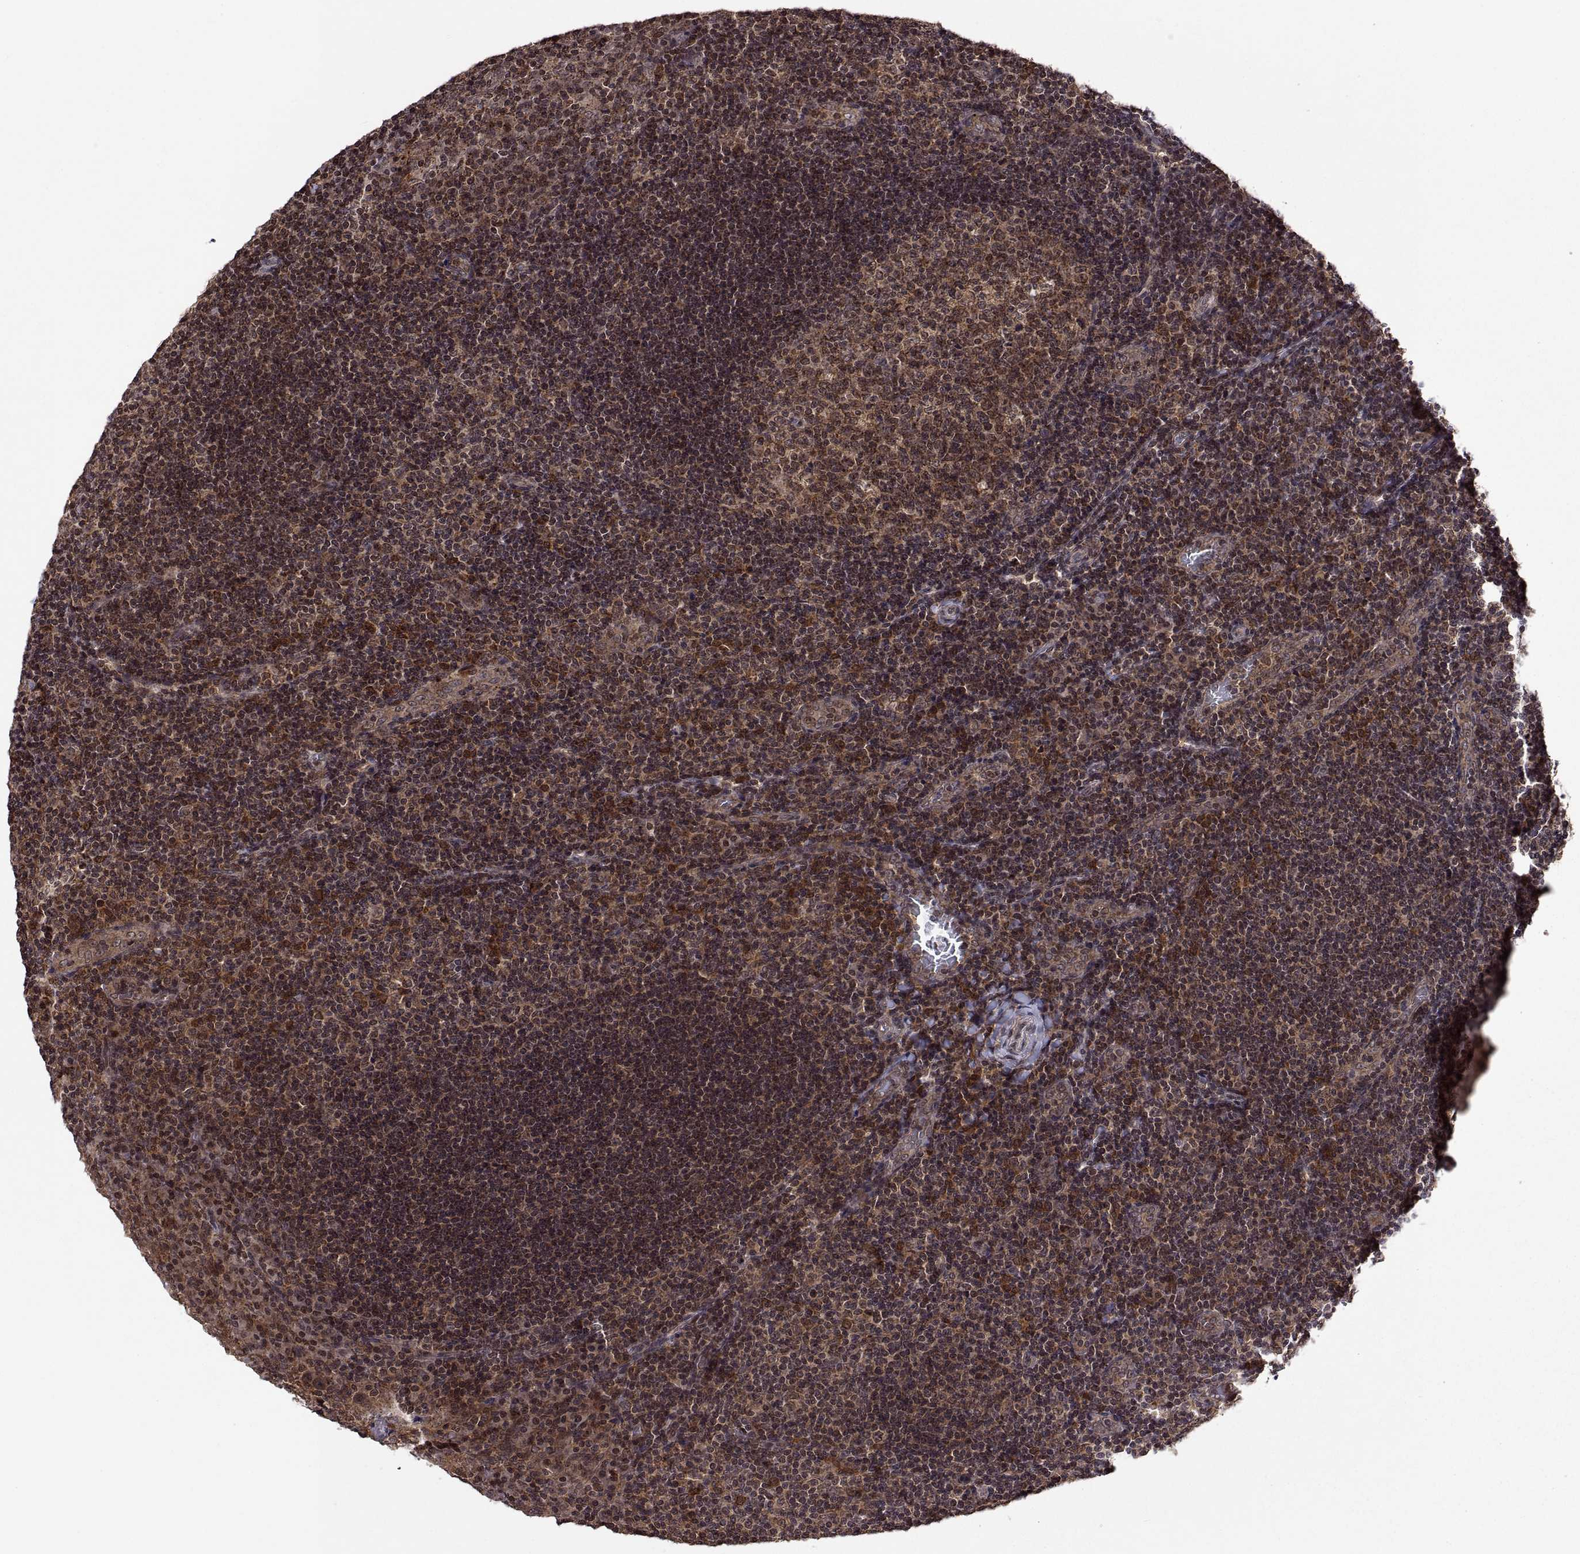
{"staining": {"intensity": "moderate", "quantity": ">75%", "location": "cytoplasmic/membranous"}, "tissue": "tonsil", "cell_type": "Germinal center cells", "image_type": "normal", "snomed": [{"axis": "morphology", "description": "Normal tissue, NOS"}, {"axis": "topography", "description": "Tonsil"}], "caption": "Approximately >75% of germinal center cells in normal tonsil reveal moderate cytoplasmic/membranous protein staining as visualized by brown immunohistochemical staining.", "gene": "ZNRF2", "patient": {"sex": "male", "age": 17}}